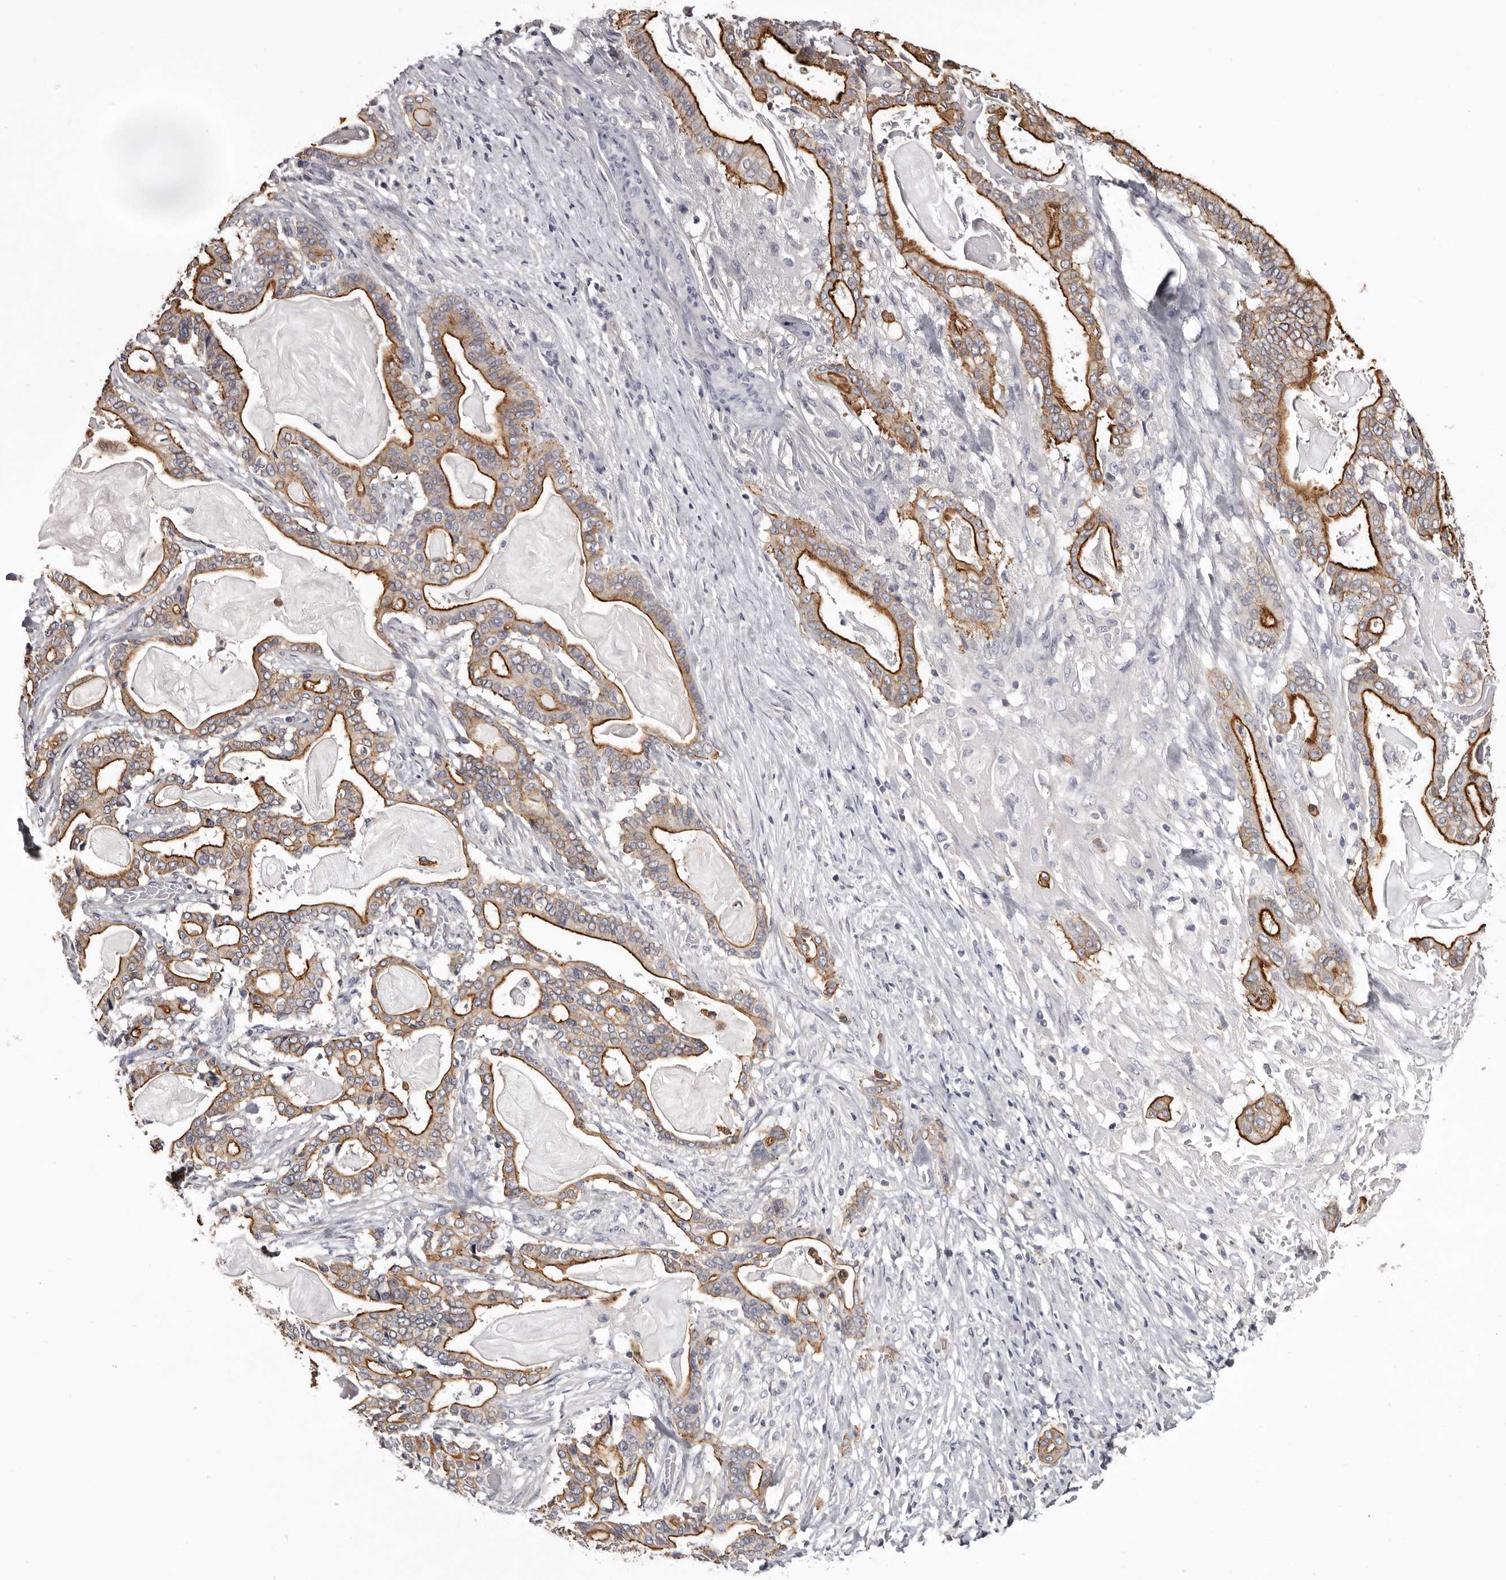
{"staining": {"intensity": "strong", "quantity": ">75%", "location": "cytoplasmic/membranous"}, "tissue": "pancreatic cancer", "cell_type": "Tumor cells", "image_type": "cancer", "snomed": [{"axis": "morphology", "description": "Adenocarcinoma, NOS"}, {"axis": "topography", "description": "Pancreas"}], "caption": "An immunohistochemistry image of tumor tissue is shown. Protein staining in brown shows strong cytoplasmic/membranous positivity in pancreatic adenocarcinoma within tumor cells. The protein is shown in brown color, while the nuclei are stained blue.", "gene": "LAD1", "patient": {"sex": "male", "age": 63}}